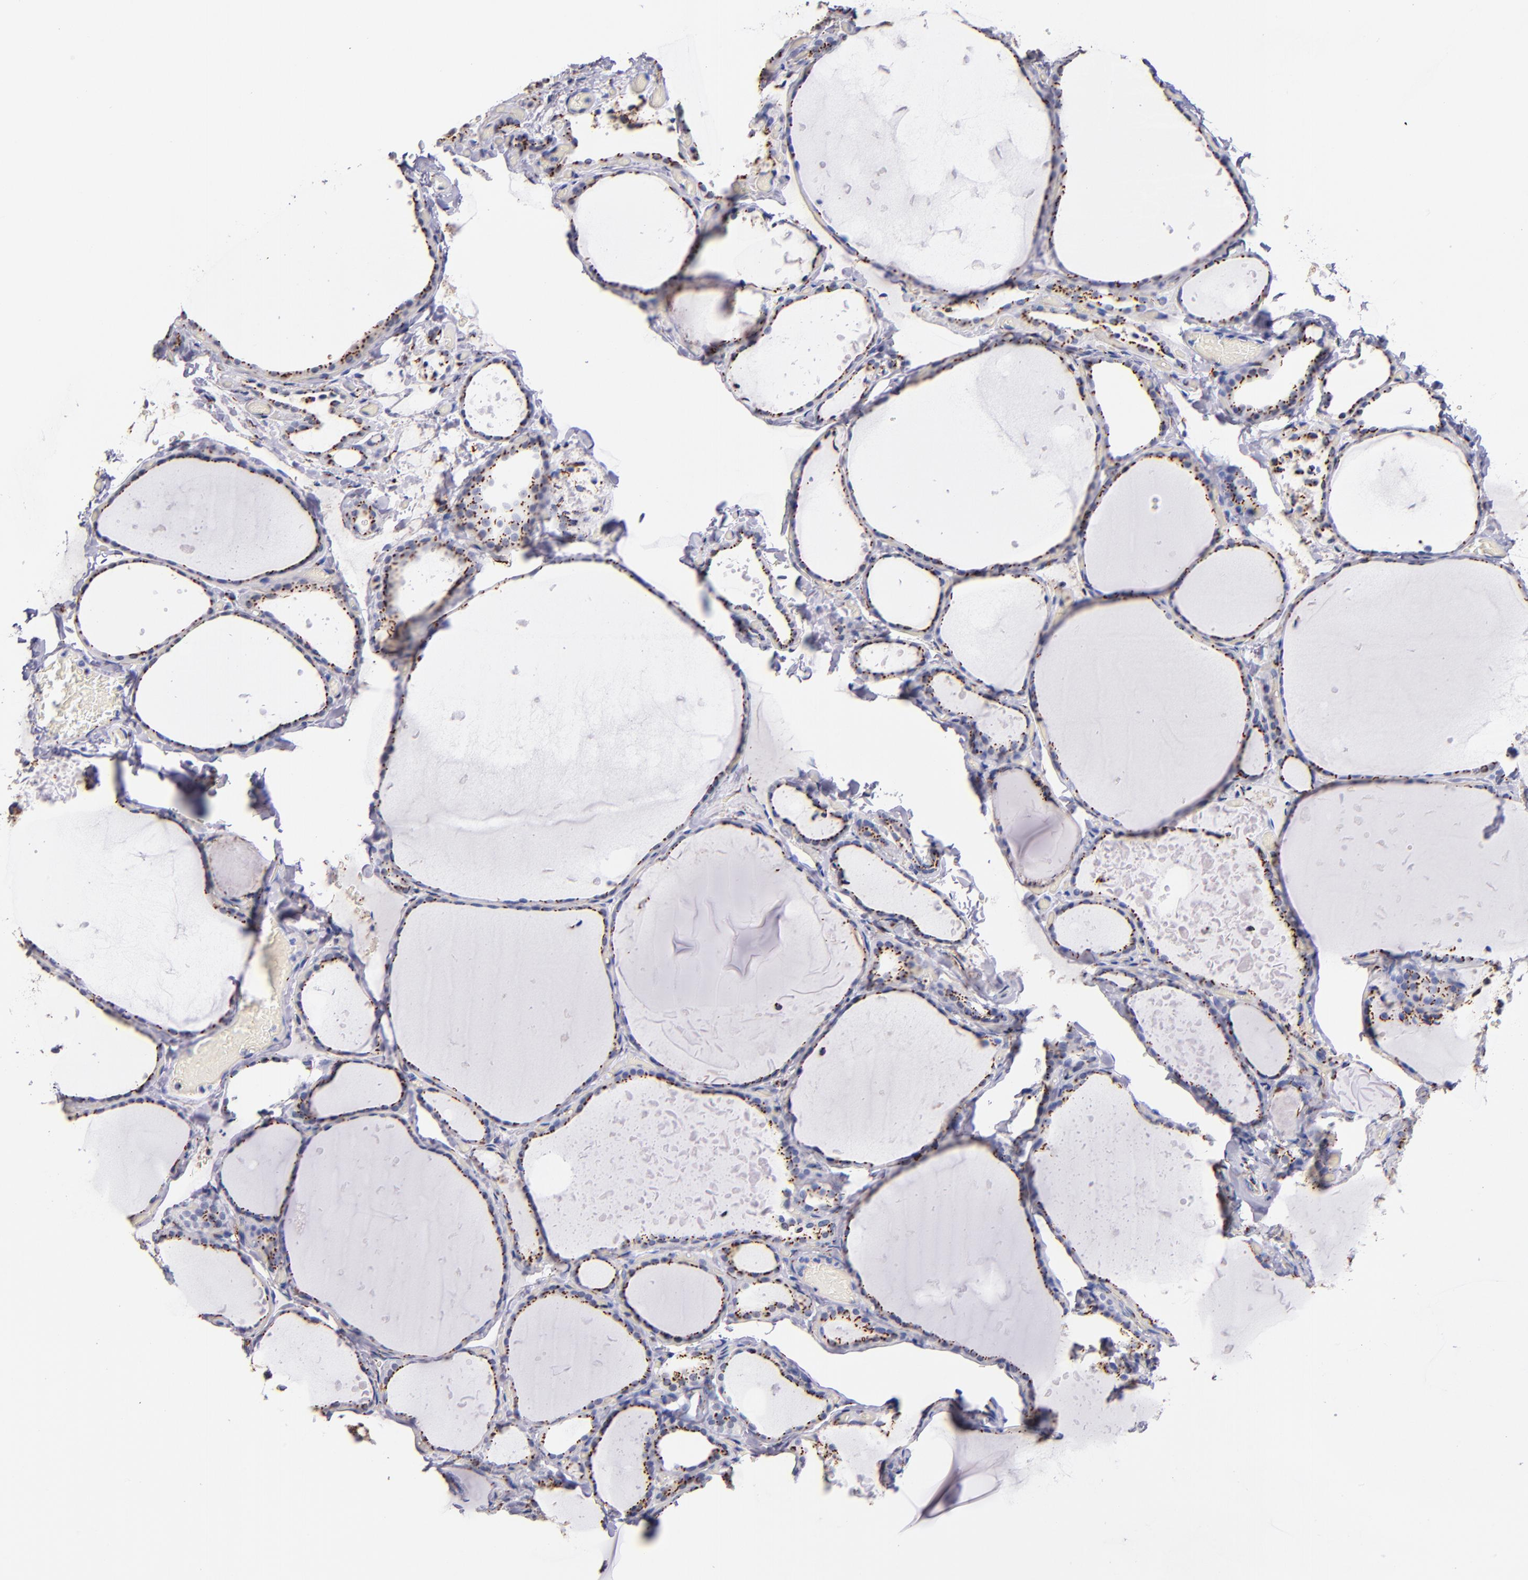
{"staining": {"intensity": "moderate", "quantity": ">75%", "location": "cytoplasmic/membranous"}, "tissue": "thyroid gland", "cell_type": "Glandular cells", "image_type": "normal", "snomed": [{"axis": "morphology", "description": "Normal tissue, NOS"}, {"axis": "topography", "description": "Thyroid gland"}], "caption": "Immunohistochemistry micrograph of benign human thyroid gland stained for a protein (brown), which demonstrates medium levels of moderate cytoplasmic/membranous staining in about >75% of glandular cells.", "gene": "GOLIM4", "patient": {"sex": "female", "age": 22}}